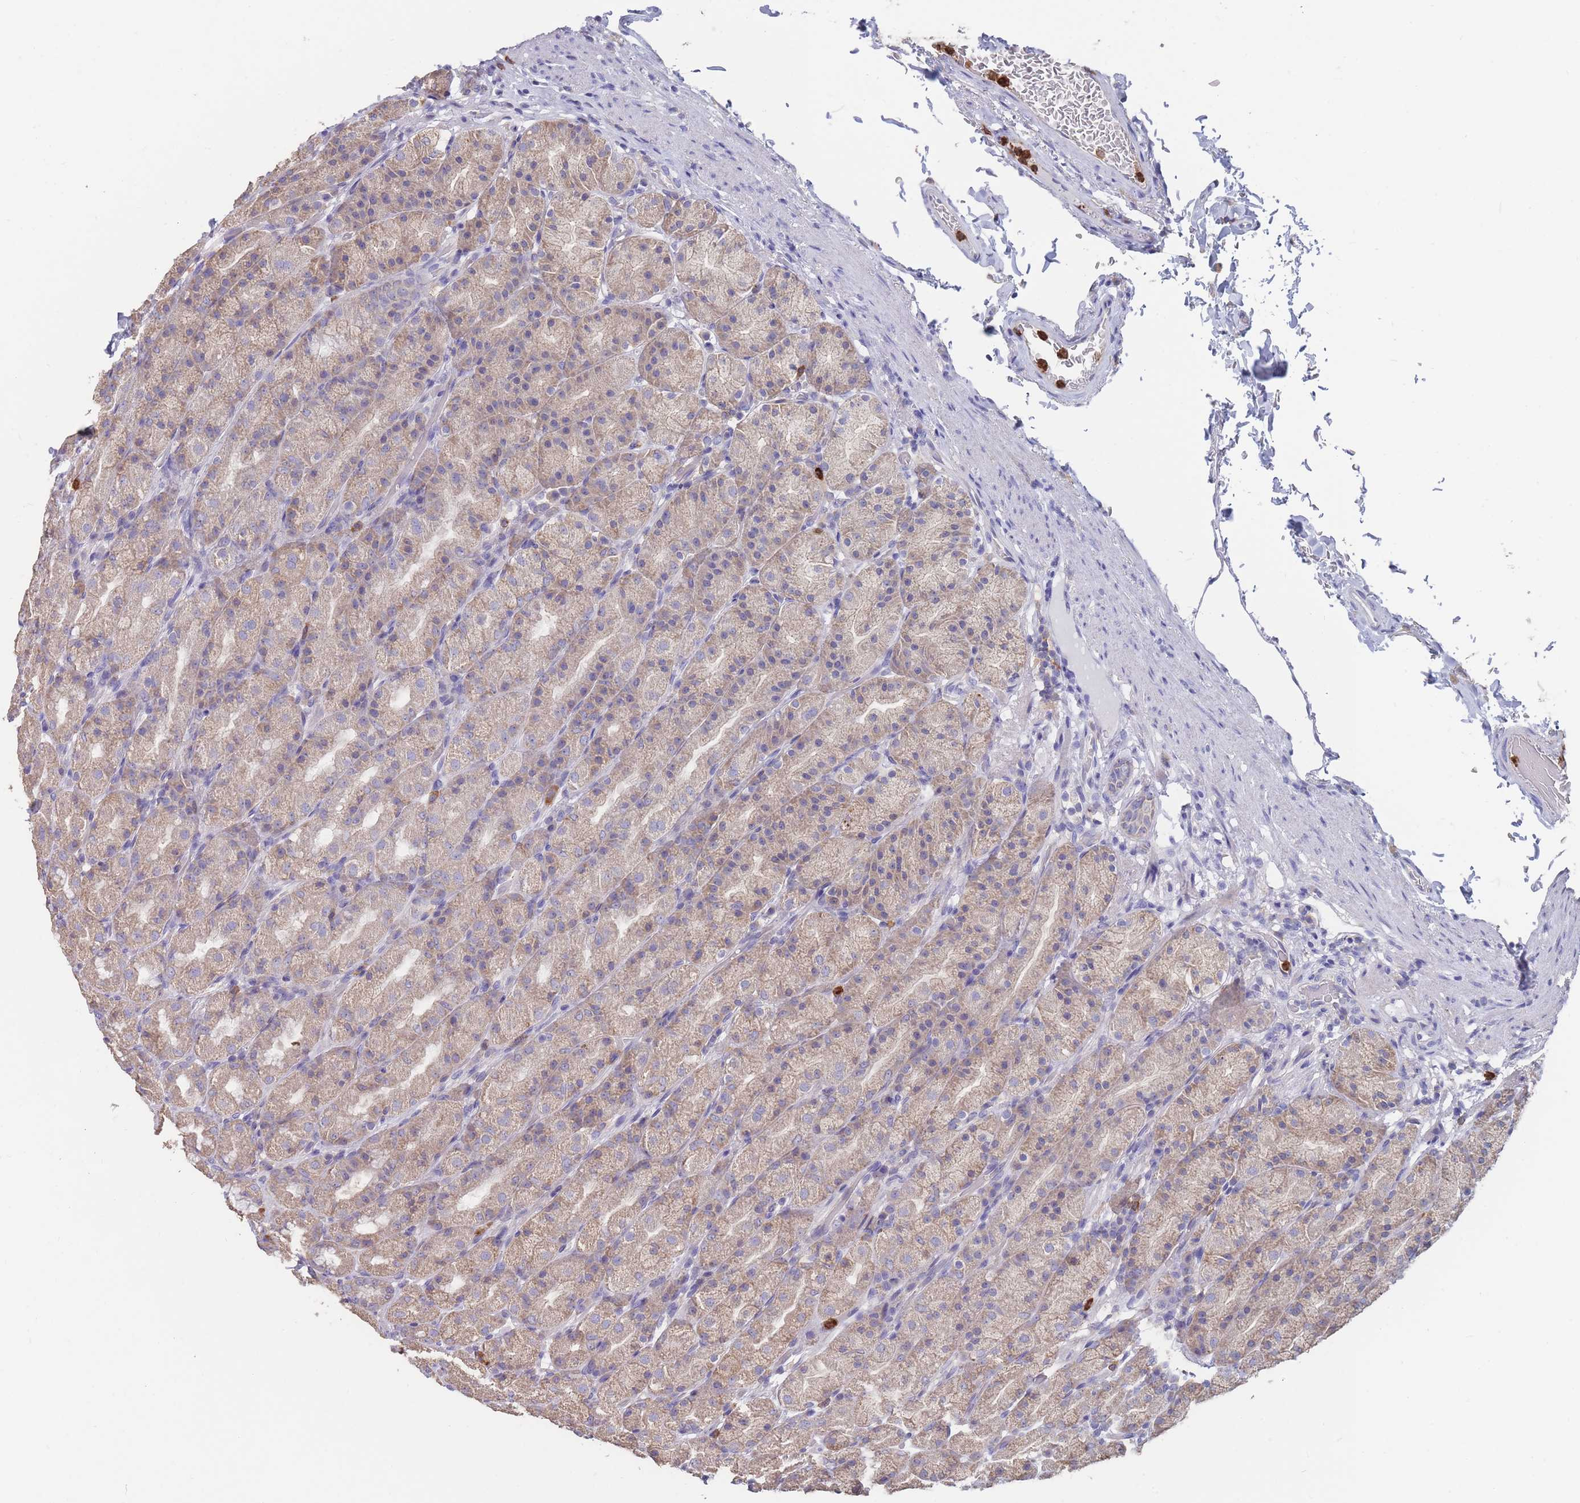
{"staining": {"intensity": "weak", "quantity": "25%-75%", "location": "cytoplasmic/membranous"}, "tissue": "stomach", "cell_type": "Glandular cells", "image_type": "normal", "snomed": [{"axis": "morphology", "description": "Normal tissue, NOS"}, {"axis": "topography", "description": "Stomach, upper"}, {"axis": "topography", "description": "Stomach"}], "caption": "Immunohistochemistry (DAB) staining of unremarkable human stomach shows weak cytoplasmic/membranous protein expression in about 25%-75% of glandular cells. (IHC, brightfield microscopy, high magnification).", "gene": "CLEC12A", "patient": {"sex": "male", "age": 68}}